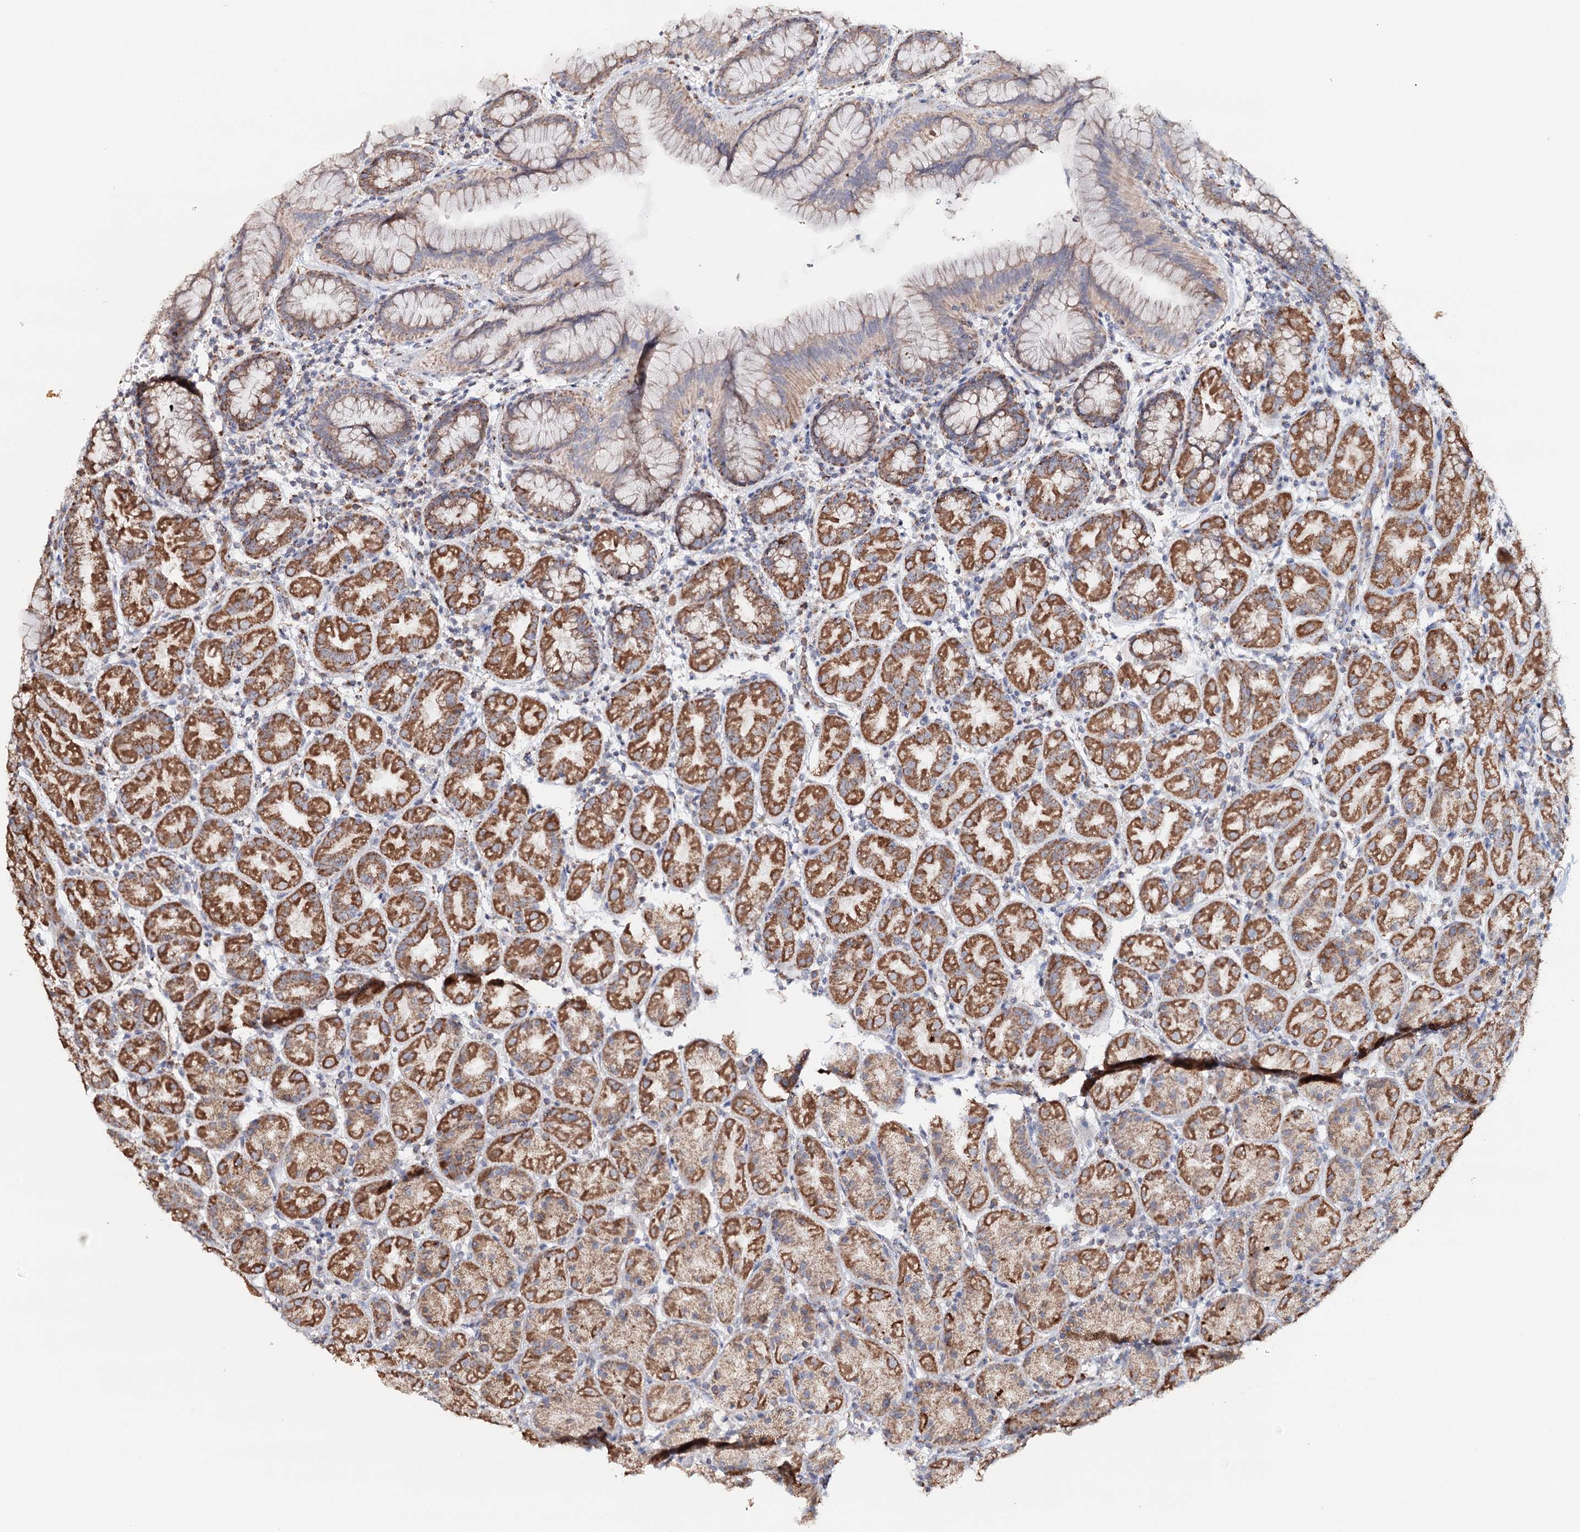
{"staining": {"intensity": "moderate", "quantity": ">75%", "location": "cytoplasmic/membranous"}, "tissue": "stomach", "cell_type": "Glandular cells", "image_type": "normal", "snomed": [{"axis": "morphology", "description": "Normal tissue, NOS"}, {"axis": "topography", "description": "Stomach"}], "caption": "A brown stain labels moderate cytoplasmic/membranous positivity of a protein in glandular cells of unremarkable human stomach.", "gene": "MMP25", "patient": {"sex": "female", "age": 79}}